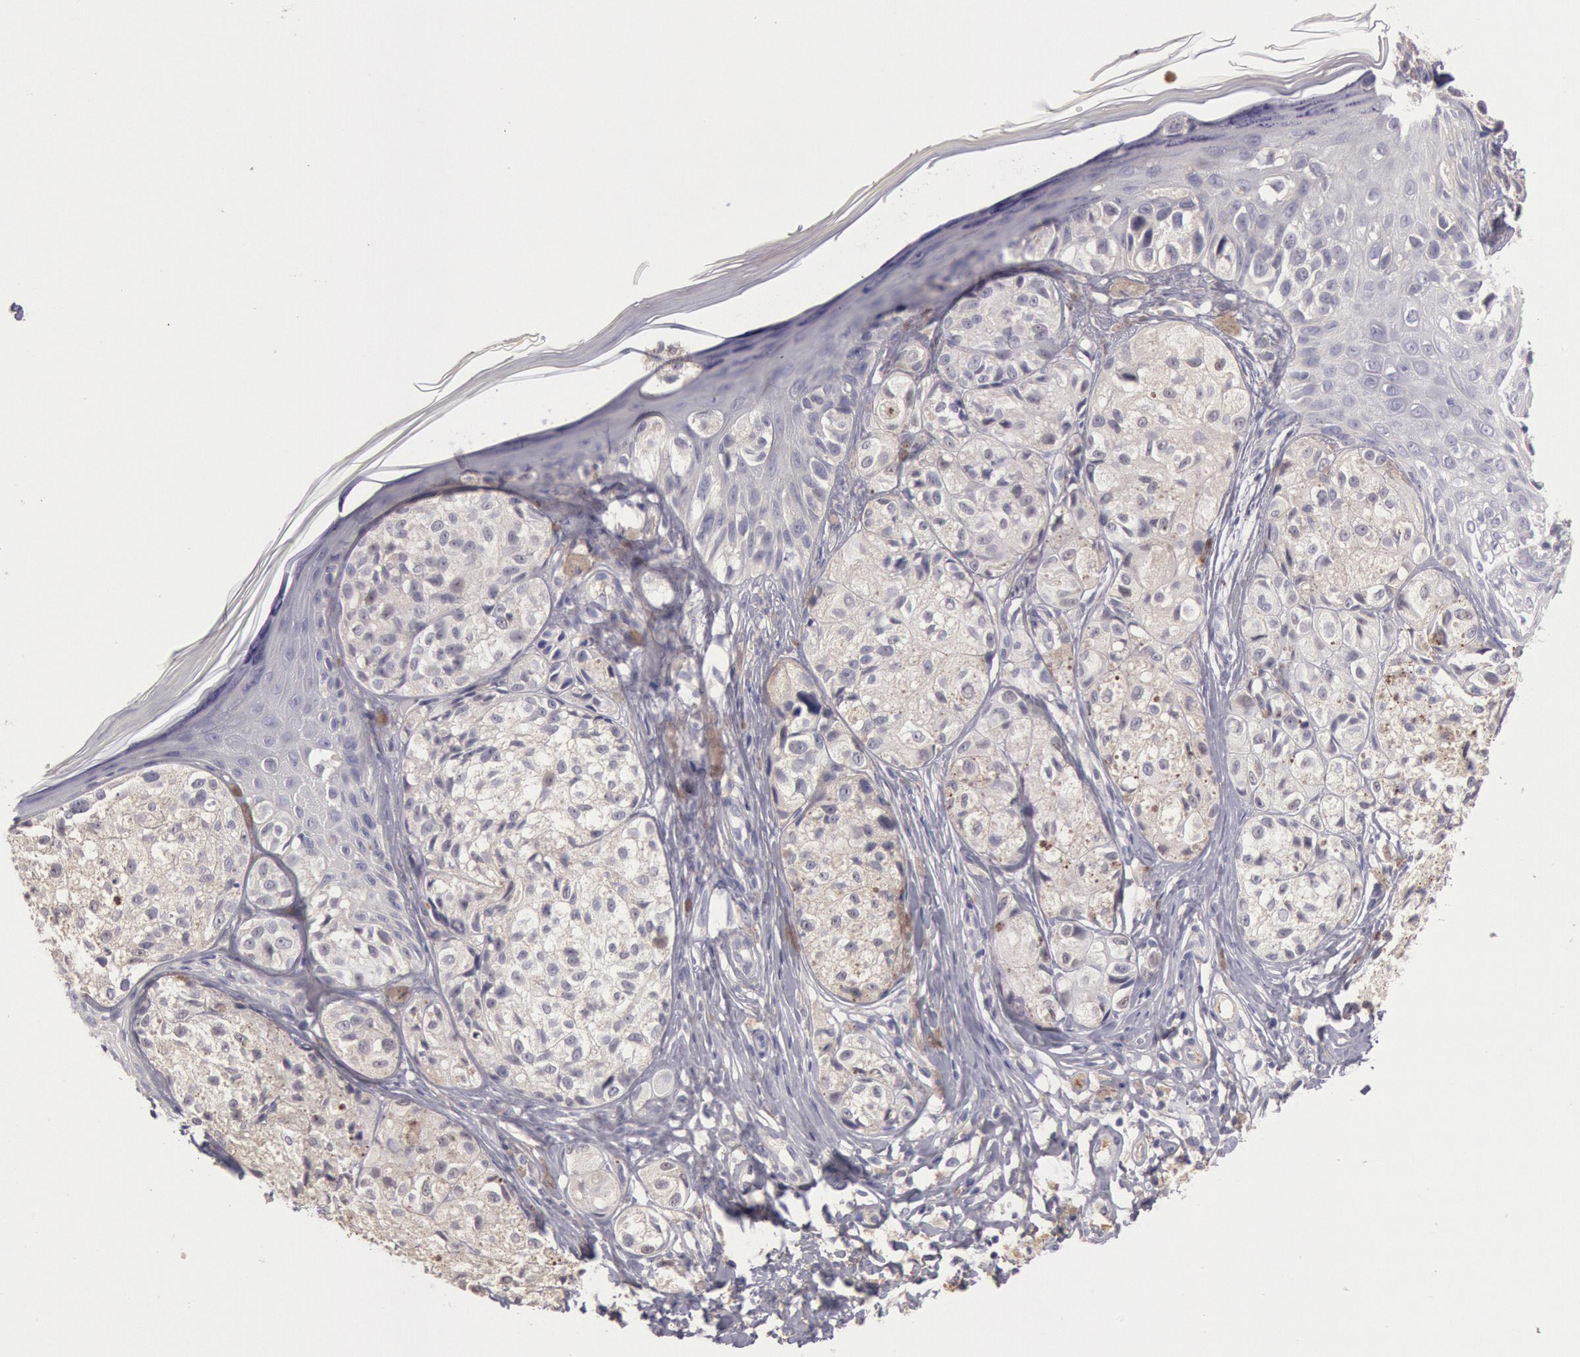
{"staining": {"intensity": "negative", "quantity": "none", "location": "none"}, "tissue": "melanoma", "cell_type": "Tumor cells", "image_type": "cancer", "snomed": [{"axis": "morphology", "description": "Malignant melanoma, NOS"}, {"axis": "topography", "description": "Skin"}], "caption": "Human melanoma stained for a protein using IHC shows no expression in tumor cells.", "gene": "C1R", "patient": {"sex": "male", "age": 57}}